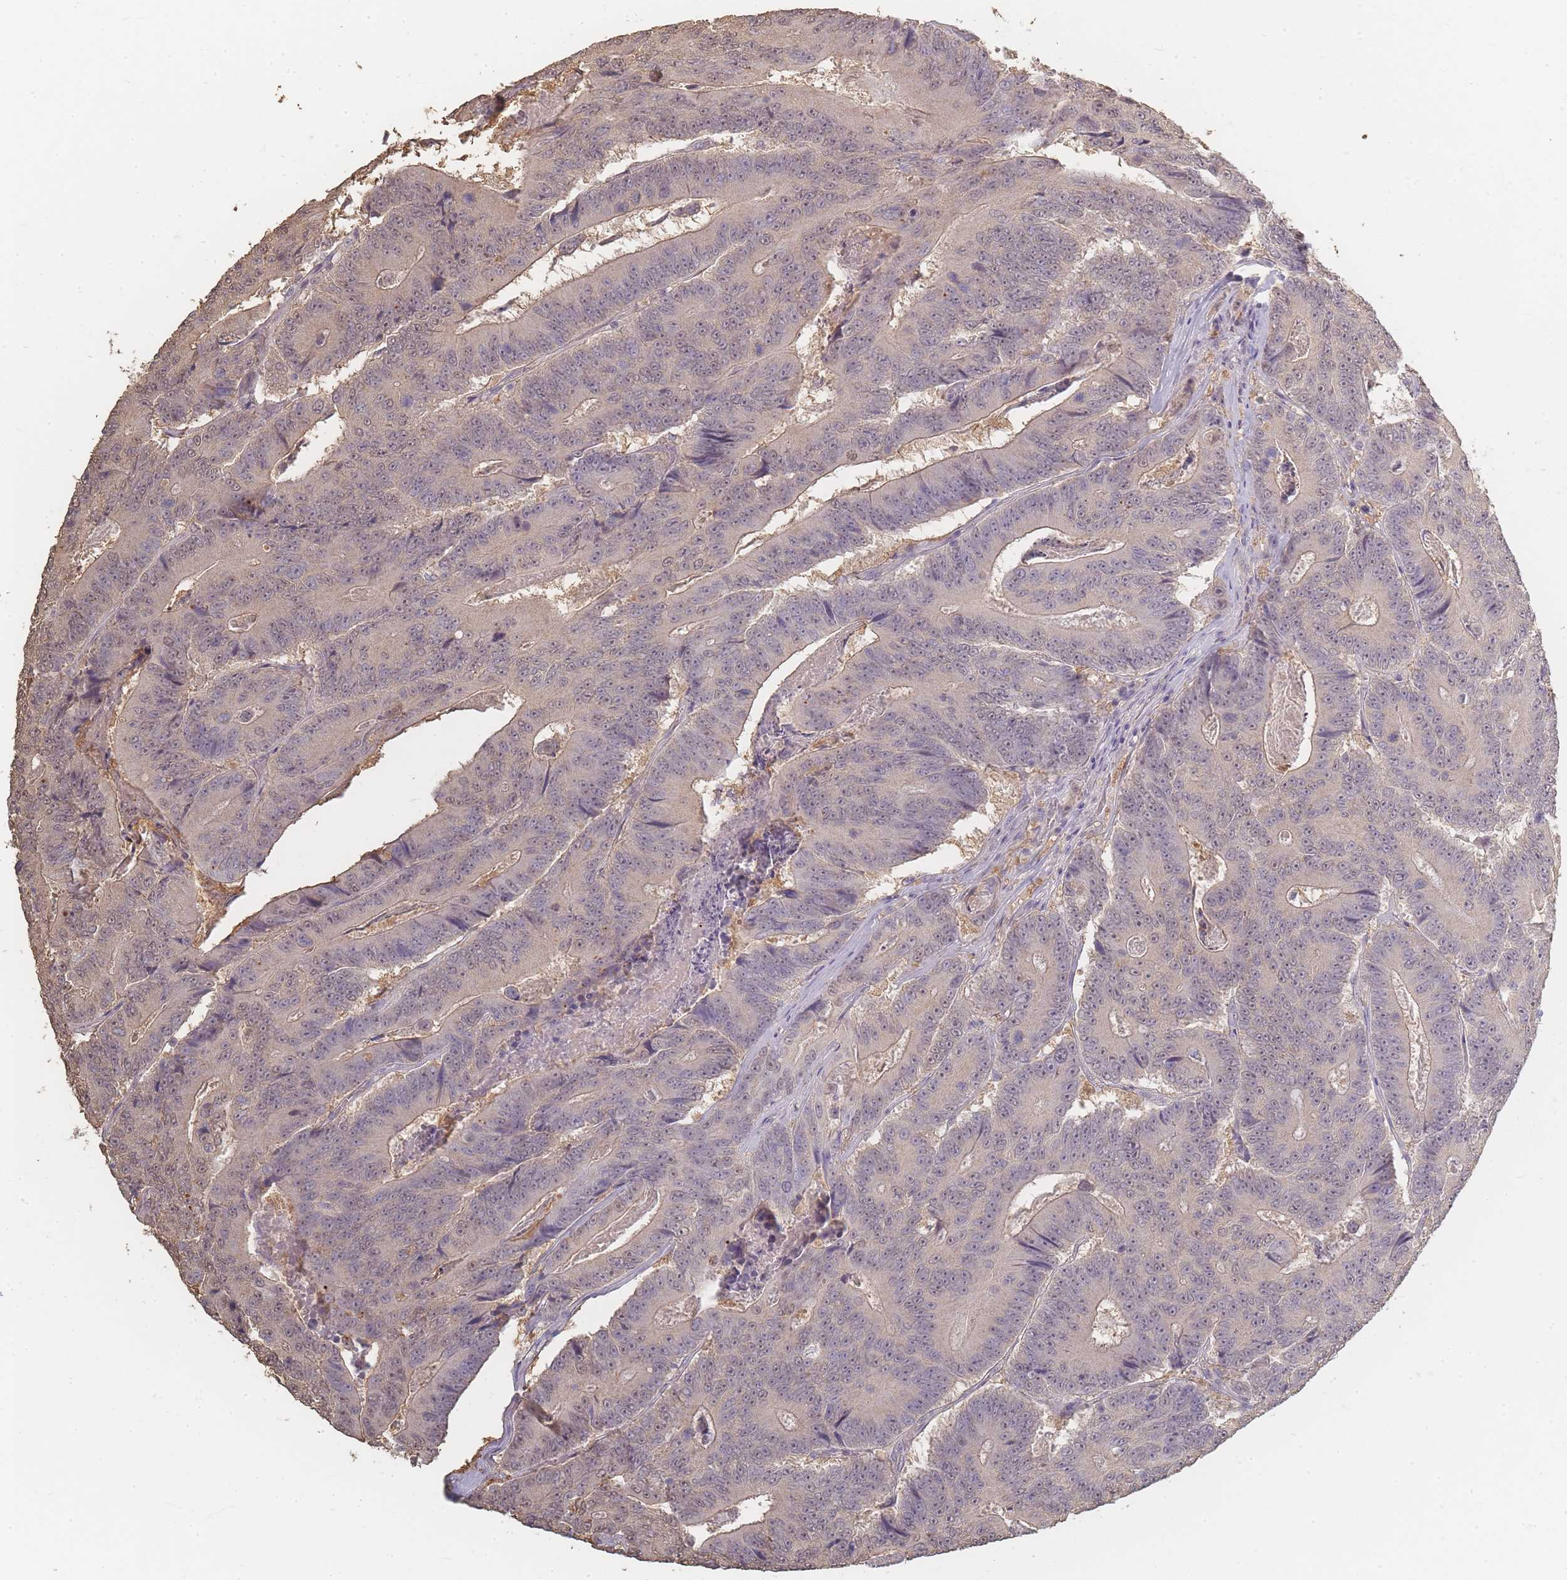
{"staining": {"intensity": "weak", "quantity": "<25%", "location": "cytoplasmic/membranous,nuclear"}, "tissue": "colorectal cancer", "cell_type": "Tumor cells", "image_type": "cancer", "snomed": [{"axis": "morphology", "description": "Adenocarcinoma, NOS"}, {"axis": "topography", "description": "Colon"}], "caption": "A micrograph of human adenocarcinoma (colorectal) is negative for staining in tumor cells. (DAB immunohistochemistry (IHC) visualized using brightfield microscopy, high magnification).", "gene": "RFTN1", "patient": {"sex": "male", "age": 83}}